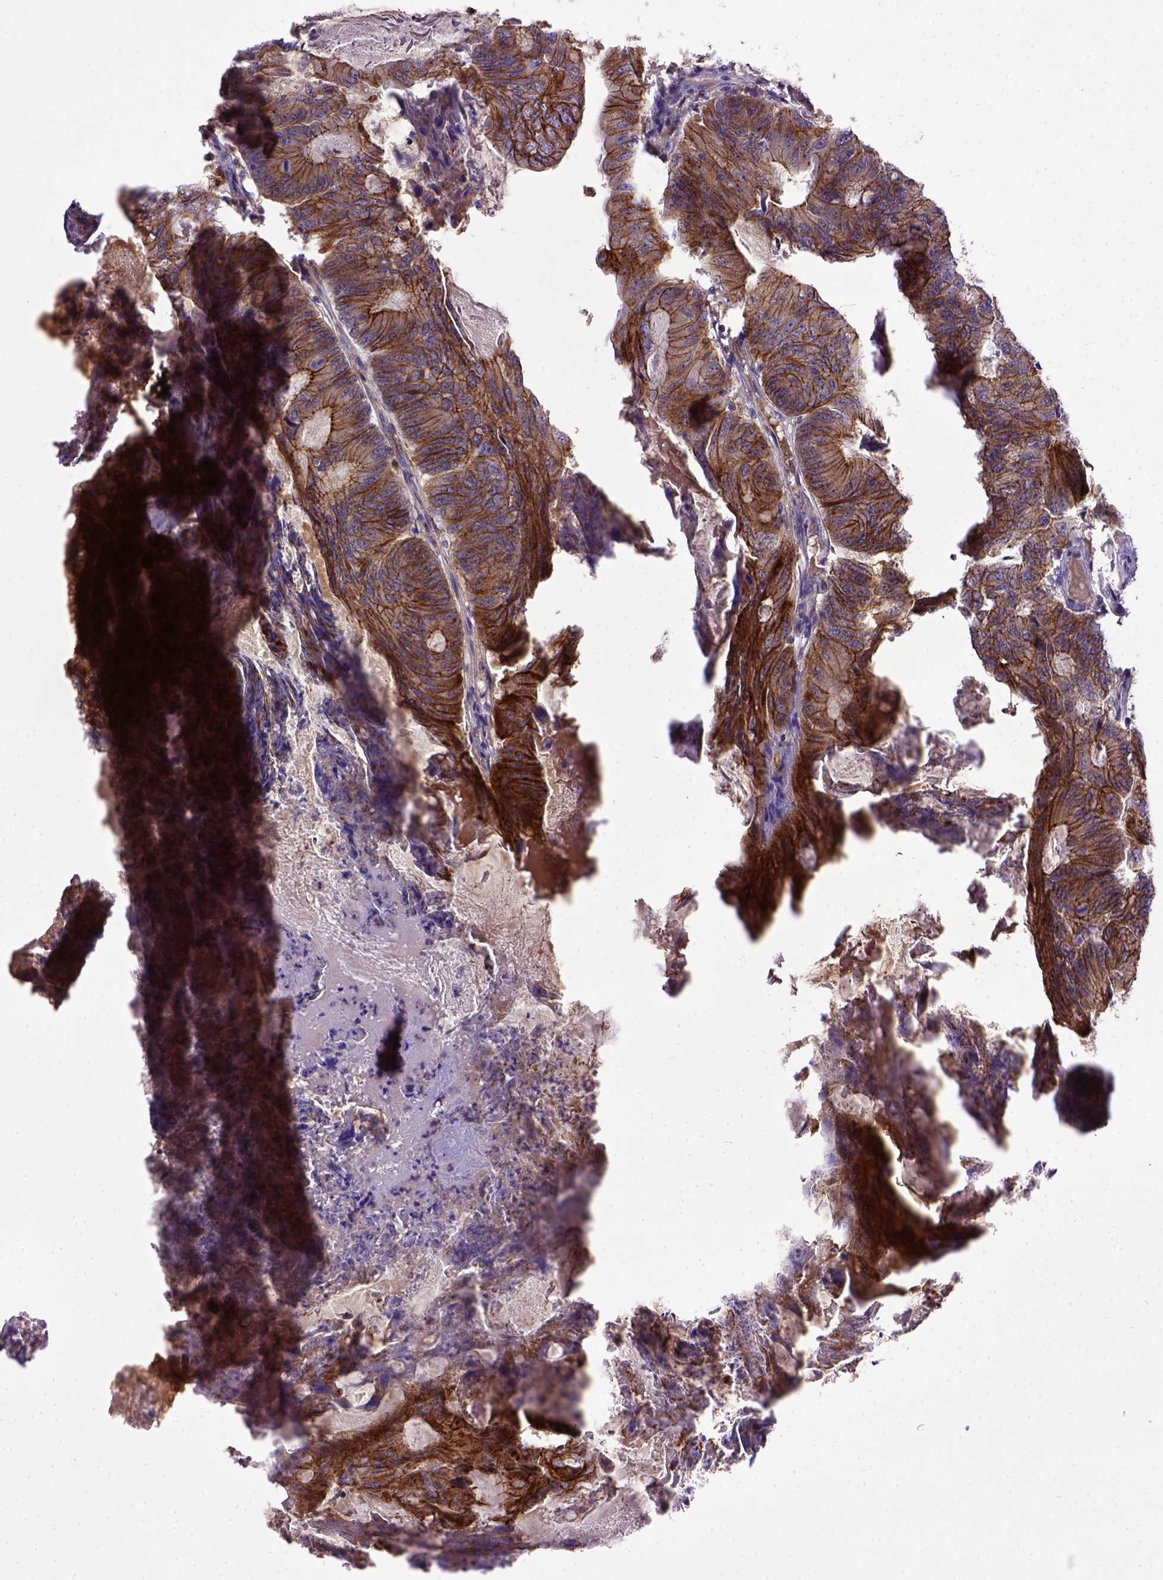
{"staining": {"intensity": "strong", "quantity": "25%-75%", "location": "cytoplasmic/membranous"}, "tissue": "colorectal cancer", "cell_type": "Tumor cells", "image_type": "cancer", "snomed": [{"axis": "morphology", "description": "Adenocarcinoma, NOS"}, {"axis": "topography", "description": "Colon"}], "caption": "IHC photomicrograph of neoplastic tissue: colorectal adenocarcinoma stained using IHC demonstrates high levels of strong protein expression localized specifically in the cytoplasmic/membranous of tumor cells, appearing as a cytoplasmic/membranous brown color.", "gene": "CDH1", "patient": {"sex": "female", "age": 70}}